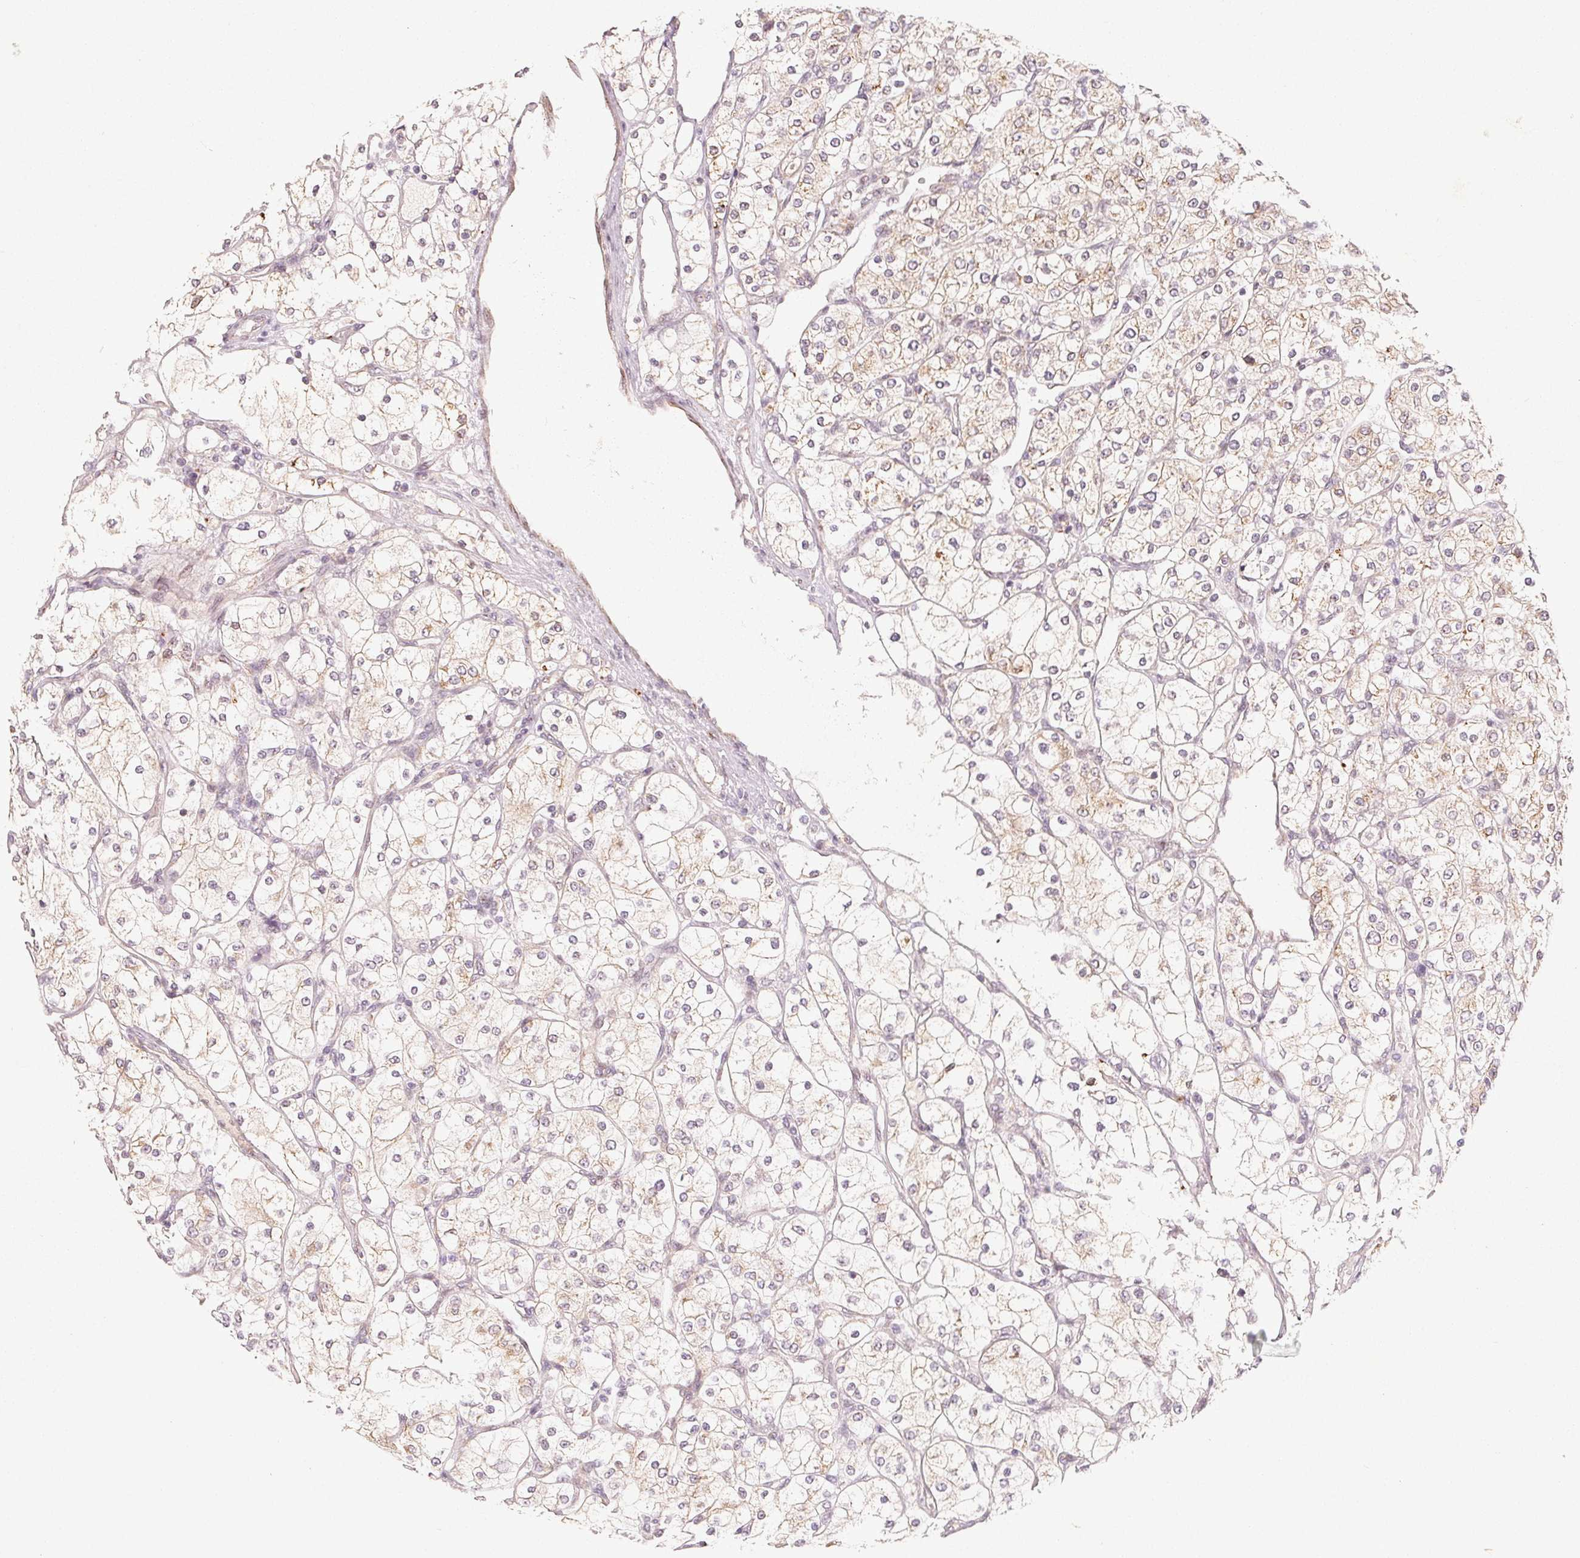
{"staining": {"intensity": "weak", "quantity": "25%-75%", "location": "cytoplasmic/membranous"}, "tissue": "renal cancer", "cell_type": "Tumor cells", "image_type": "cancer", "snomed": [{"axis": "morphology", "description": "Adenocarcinoma, NOS"}, {"axis": "topography", "description": "Kidney"}], "caption": "Renal cancer stained with a brown dye exhibits weak cytoplasmic/membranous positive positivity in about 25%-75% of tumor cells.", "gene": "TMSB15B", "patient": {"sex": "male", "age": 80}}